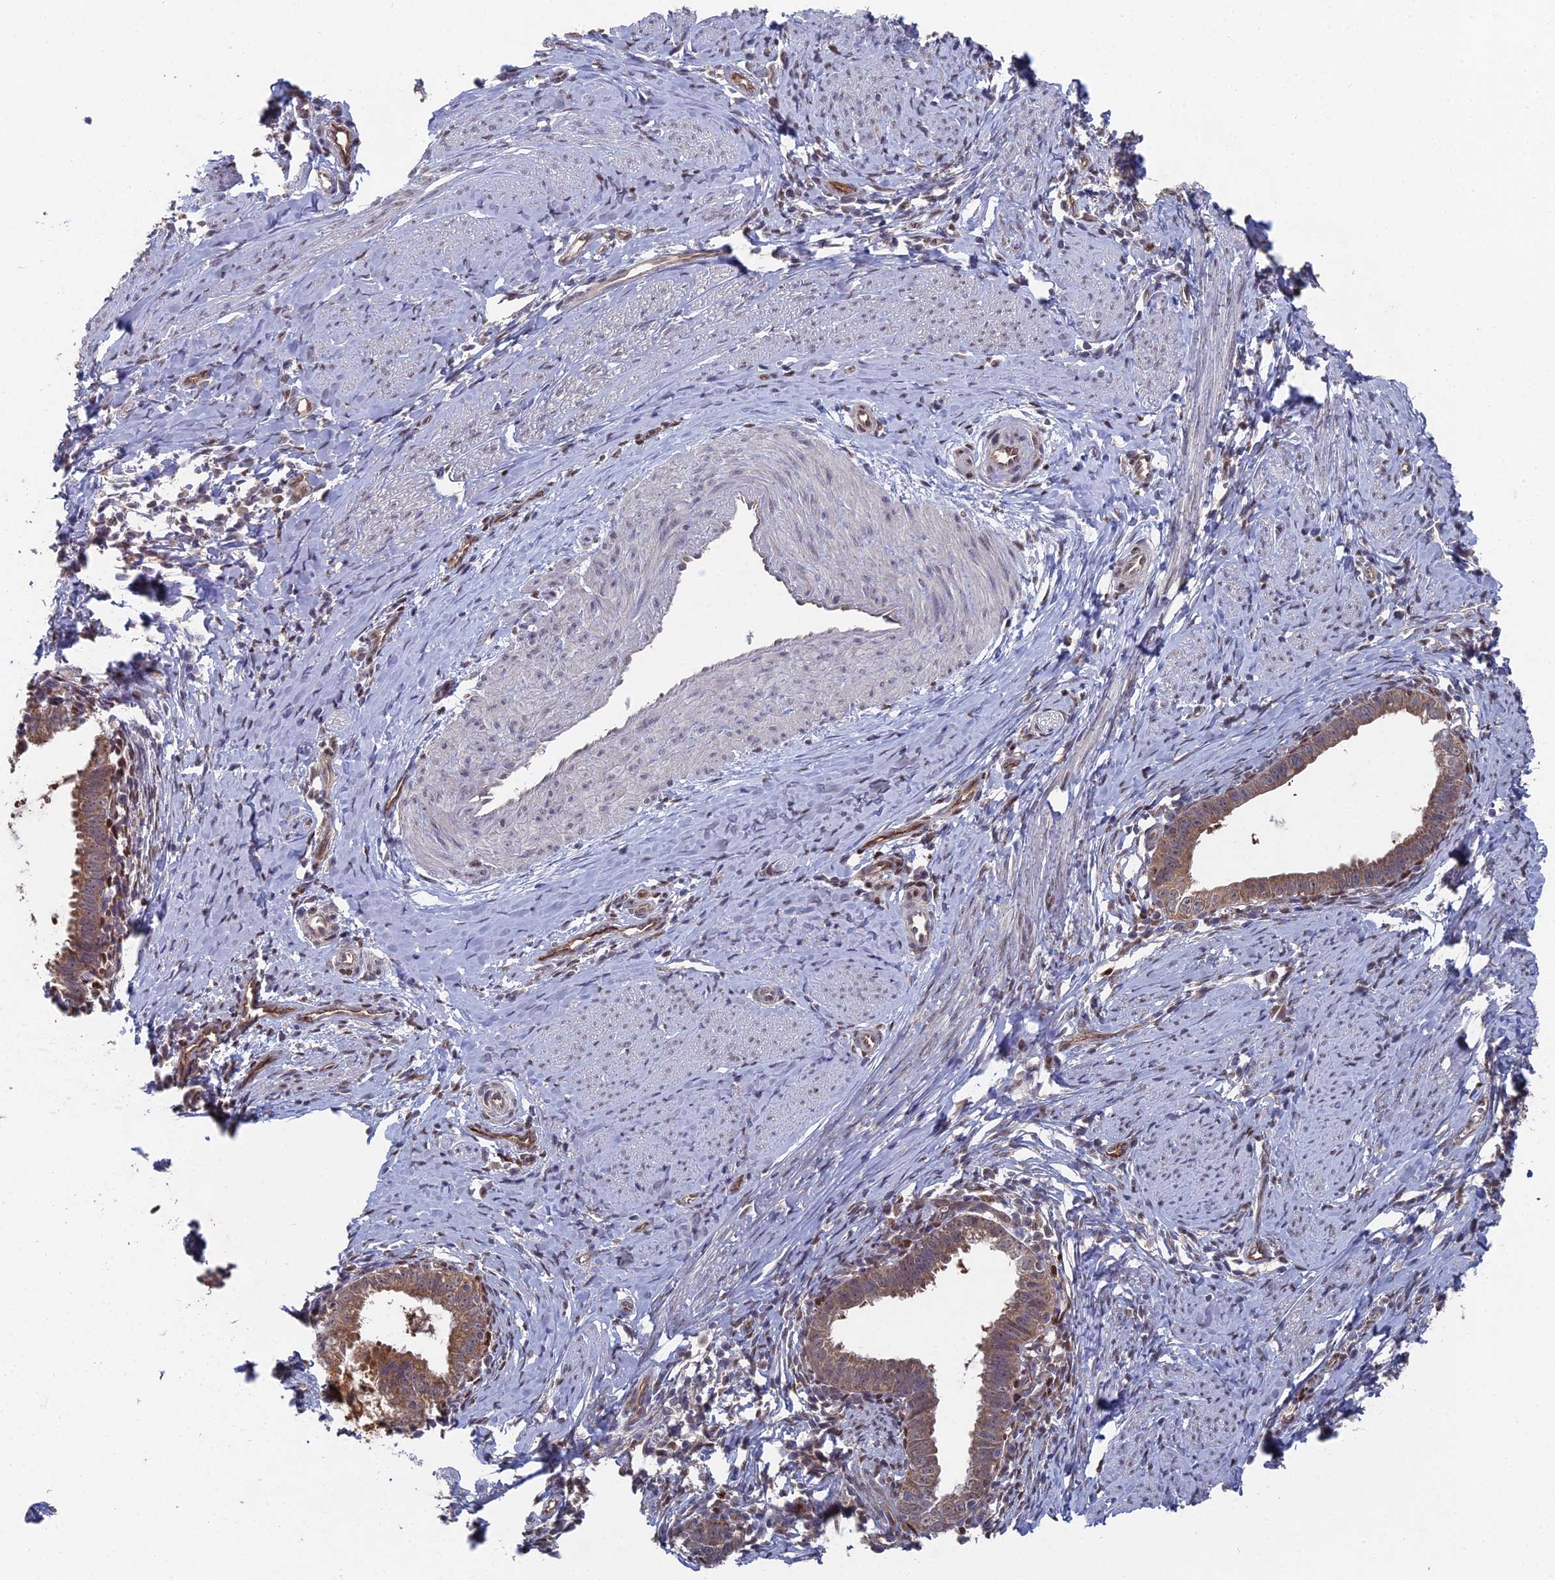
{"staining": {"intensity": "moderate", "quantity": ">75%", "location": "cytoplasmic/membranous"}, "tissue": "cervical cancer", "cell_type": "Tumor cells", "image_type": "cancer", "snomed": [{"axis": "morphology", "description": "Adenocarcinoma, NOS"}, {"axis": "topography", "description": "Cervix"}], "caption": "Protein expression analysis of human cervical cancer (adenocarcinoma) reveals moderate cytoplasmic/membranous positivity in about >75% of tumor cells.", "gene": "UNC5D", "patient": {"sex": "female", "age": 36}}